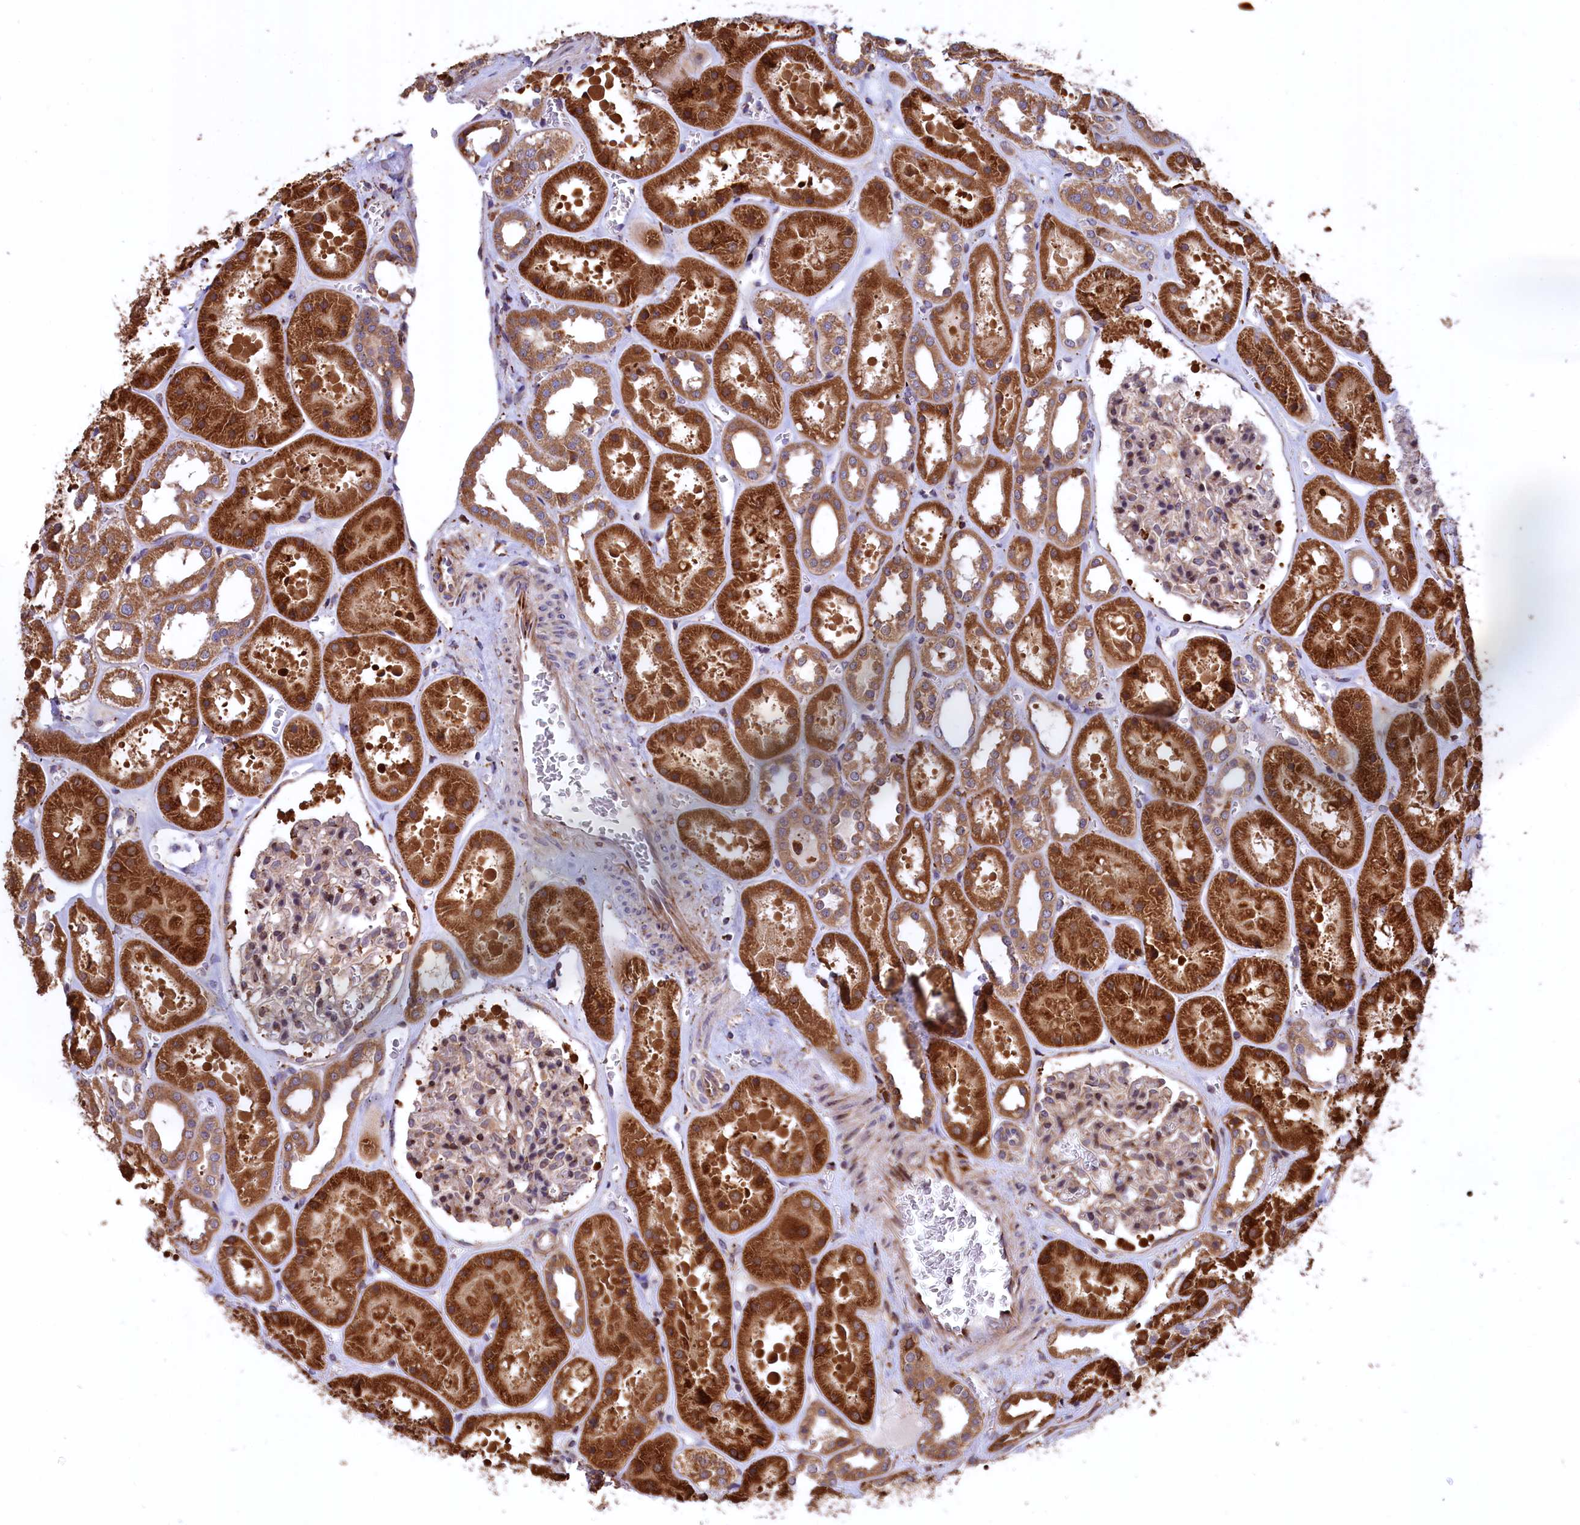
{"staining": {"intensity": "moderate", "quantity": "<25%", "location": "cytoplasmic/membranous"}, "tissue": "kidney", "cell_type": "Cells in glomeruli", "image_type": "normal", "snomed": [{"axis": "morphology", "description": "Normal tissue, NOS"}, {"axis": "topography", "description": "Kidney"}], "caption": "Immunohistochemical staining of benign human kidney shows <25% levels of moderate cytoplasmic/membranous protein staining in about <25% of cells in glomeruli.", "gene": "PLA2G4C", "patient": {"sex": "female", "age": 41}}